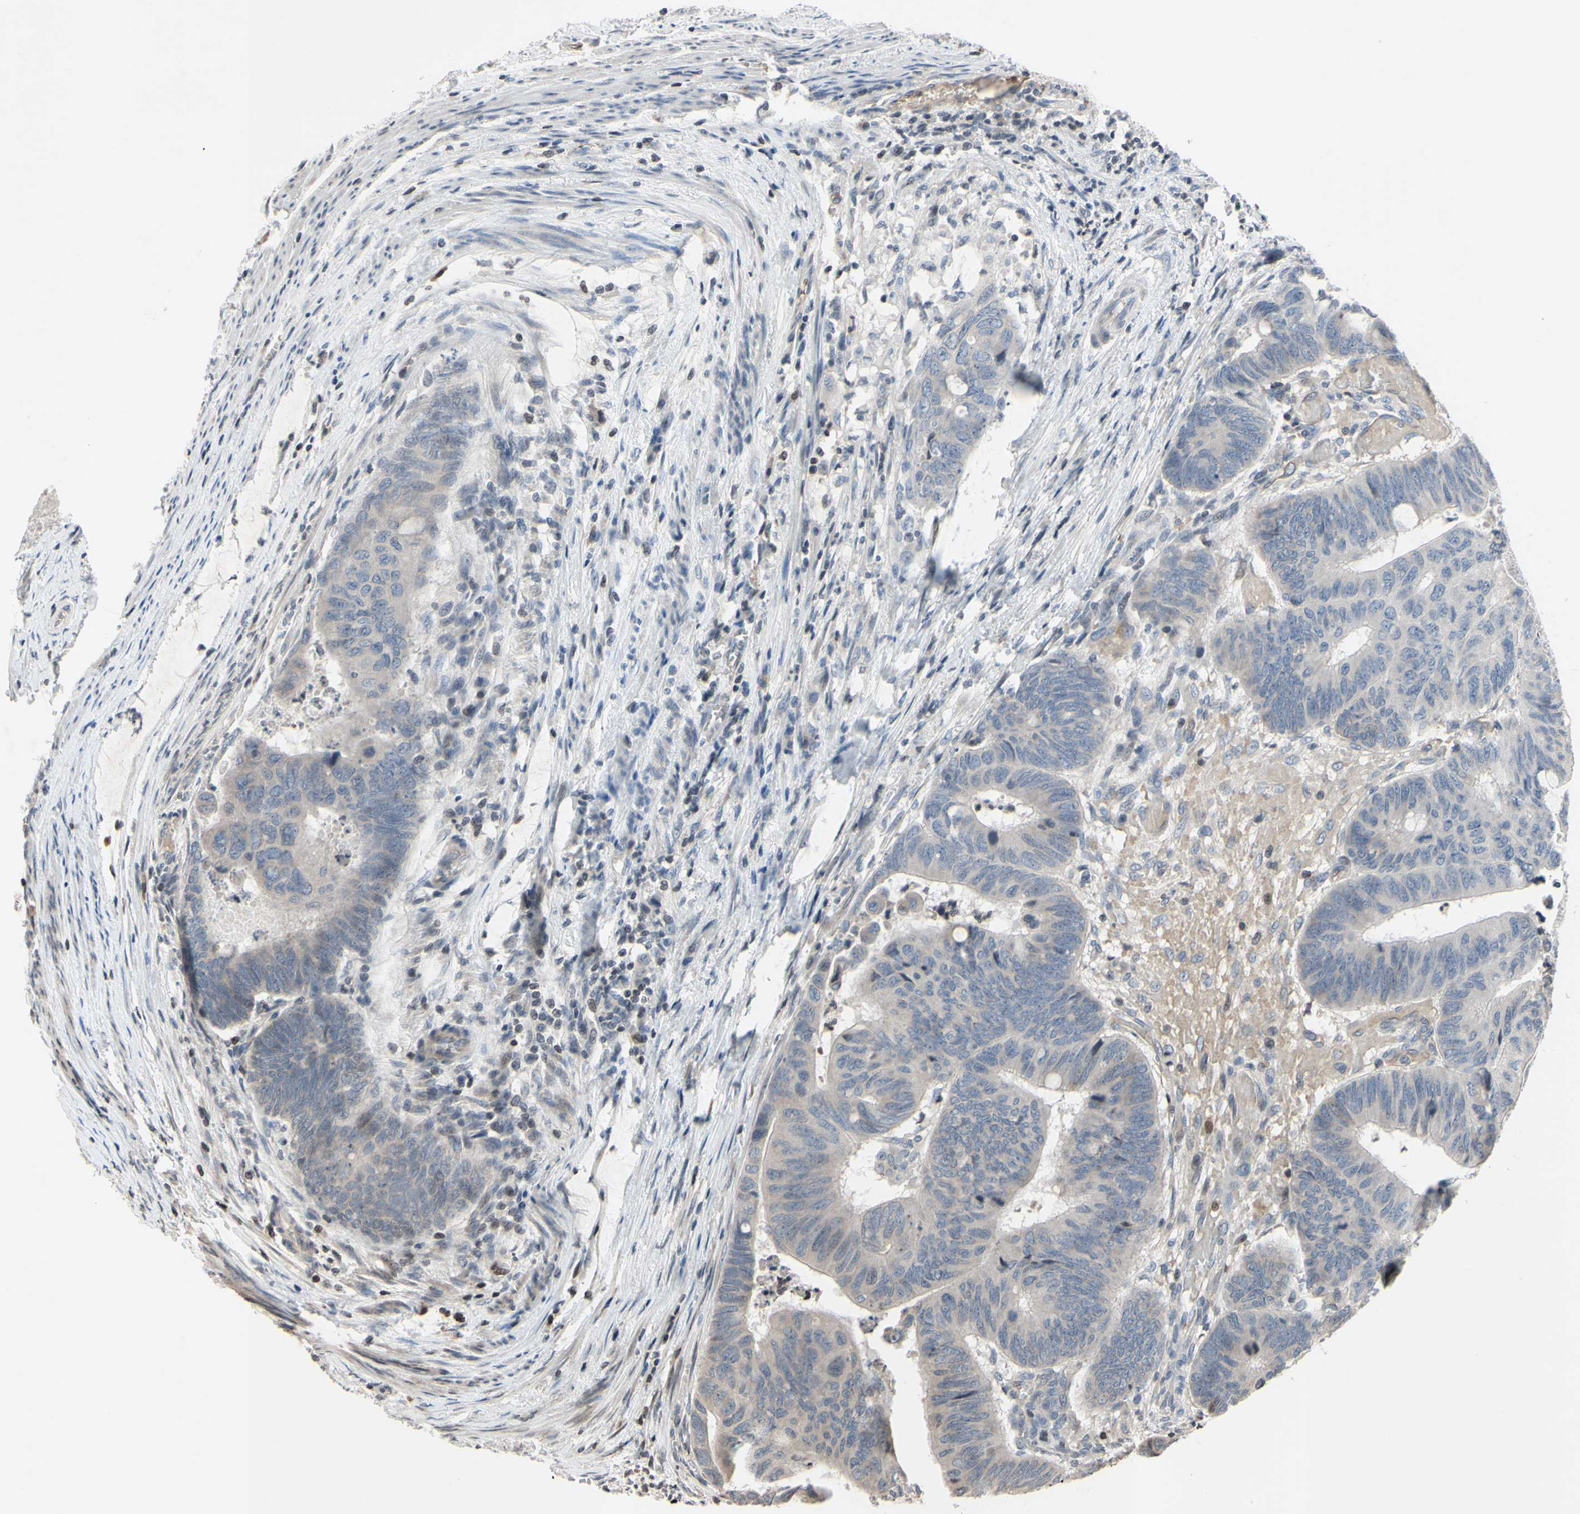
{"staining": {"intensity": "negative", "quantity": "none", "location": "none"}, "tissue": "colorectal cancer", "cell_type": "Tumor cells", "image_type": "cancer", "snomed": [{"axis": "morphology", "description": "Normal tissue, NOS"}, {"axis": "morphology", "description": "Adenocarcinoma, NOS"}, {"axis": "topography", "description": "Rectum"}, {"axis": "topography", "description": "Peripheral nerve tissue"}], "caption": "Tumor cells are negative for protein expression in human adenocarcinoma (colorectal).", "gene": "ARG1", "patient": {"sex": "male", "age": 92}}